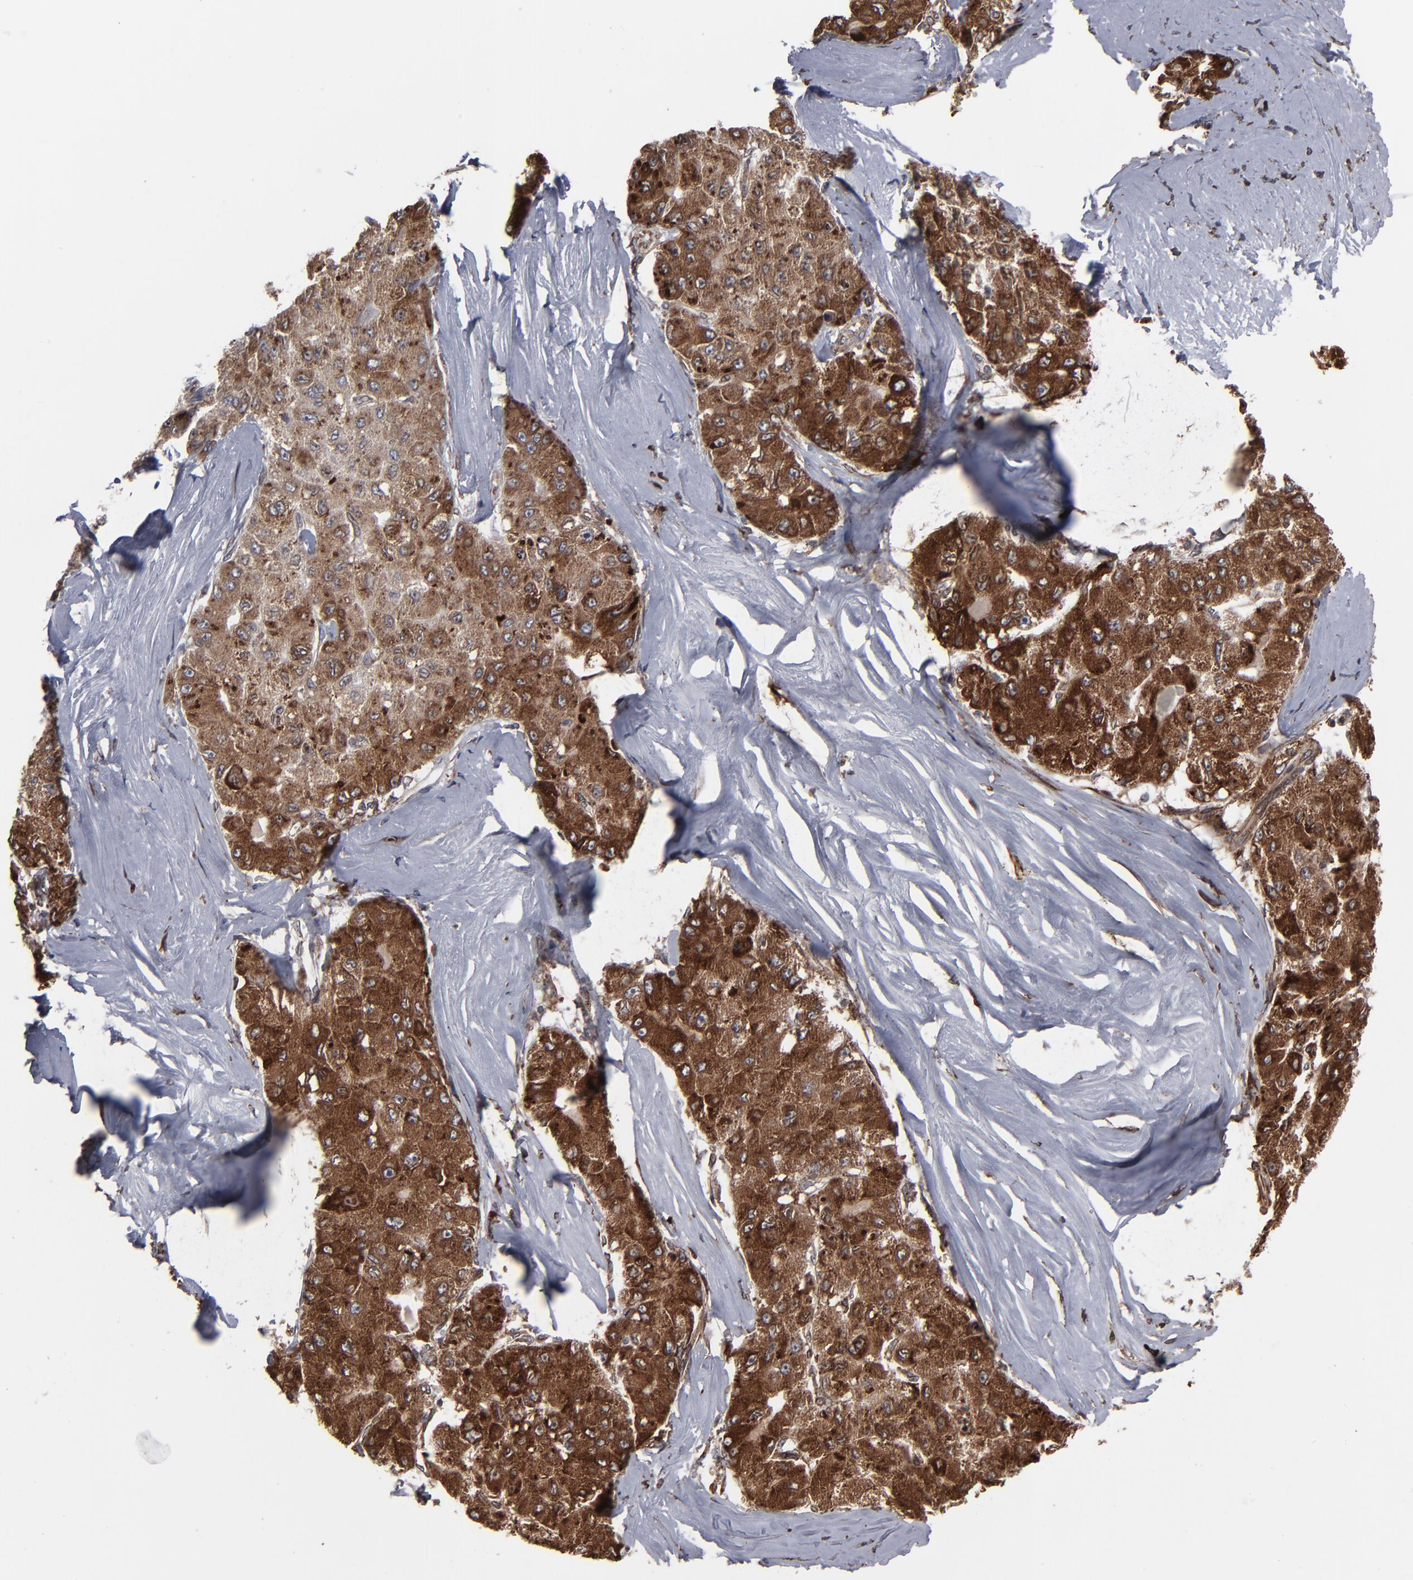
{"staining": {"intensity": "strong", "quantity": ">75%", "location": "cytoplasmic/membranous"}, "tissue": "liver cancer", "cell_type": "Tumor cells", "image_type": "cancer", "snomed": [{"axis": "morphology", "description": "Carcinoma, Hepatocellular, NOS"}, {"axis": "topography", "description": "Liver"}], "caption": "Approximately >75% of tumor cells in human liver cancer reveal strong cytoplasmic/membranous protein expression as visualized by brown immunohistochemical staining.", "gene": "CNIH1", "patient": {"sex": "male", "age": 80}}